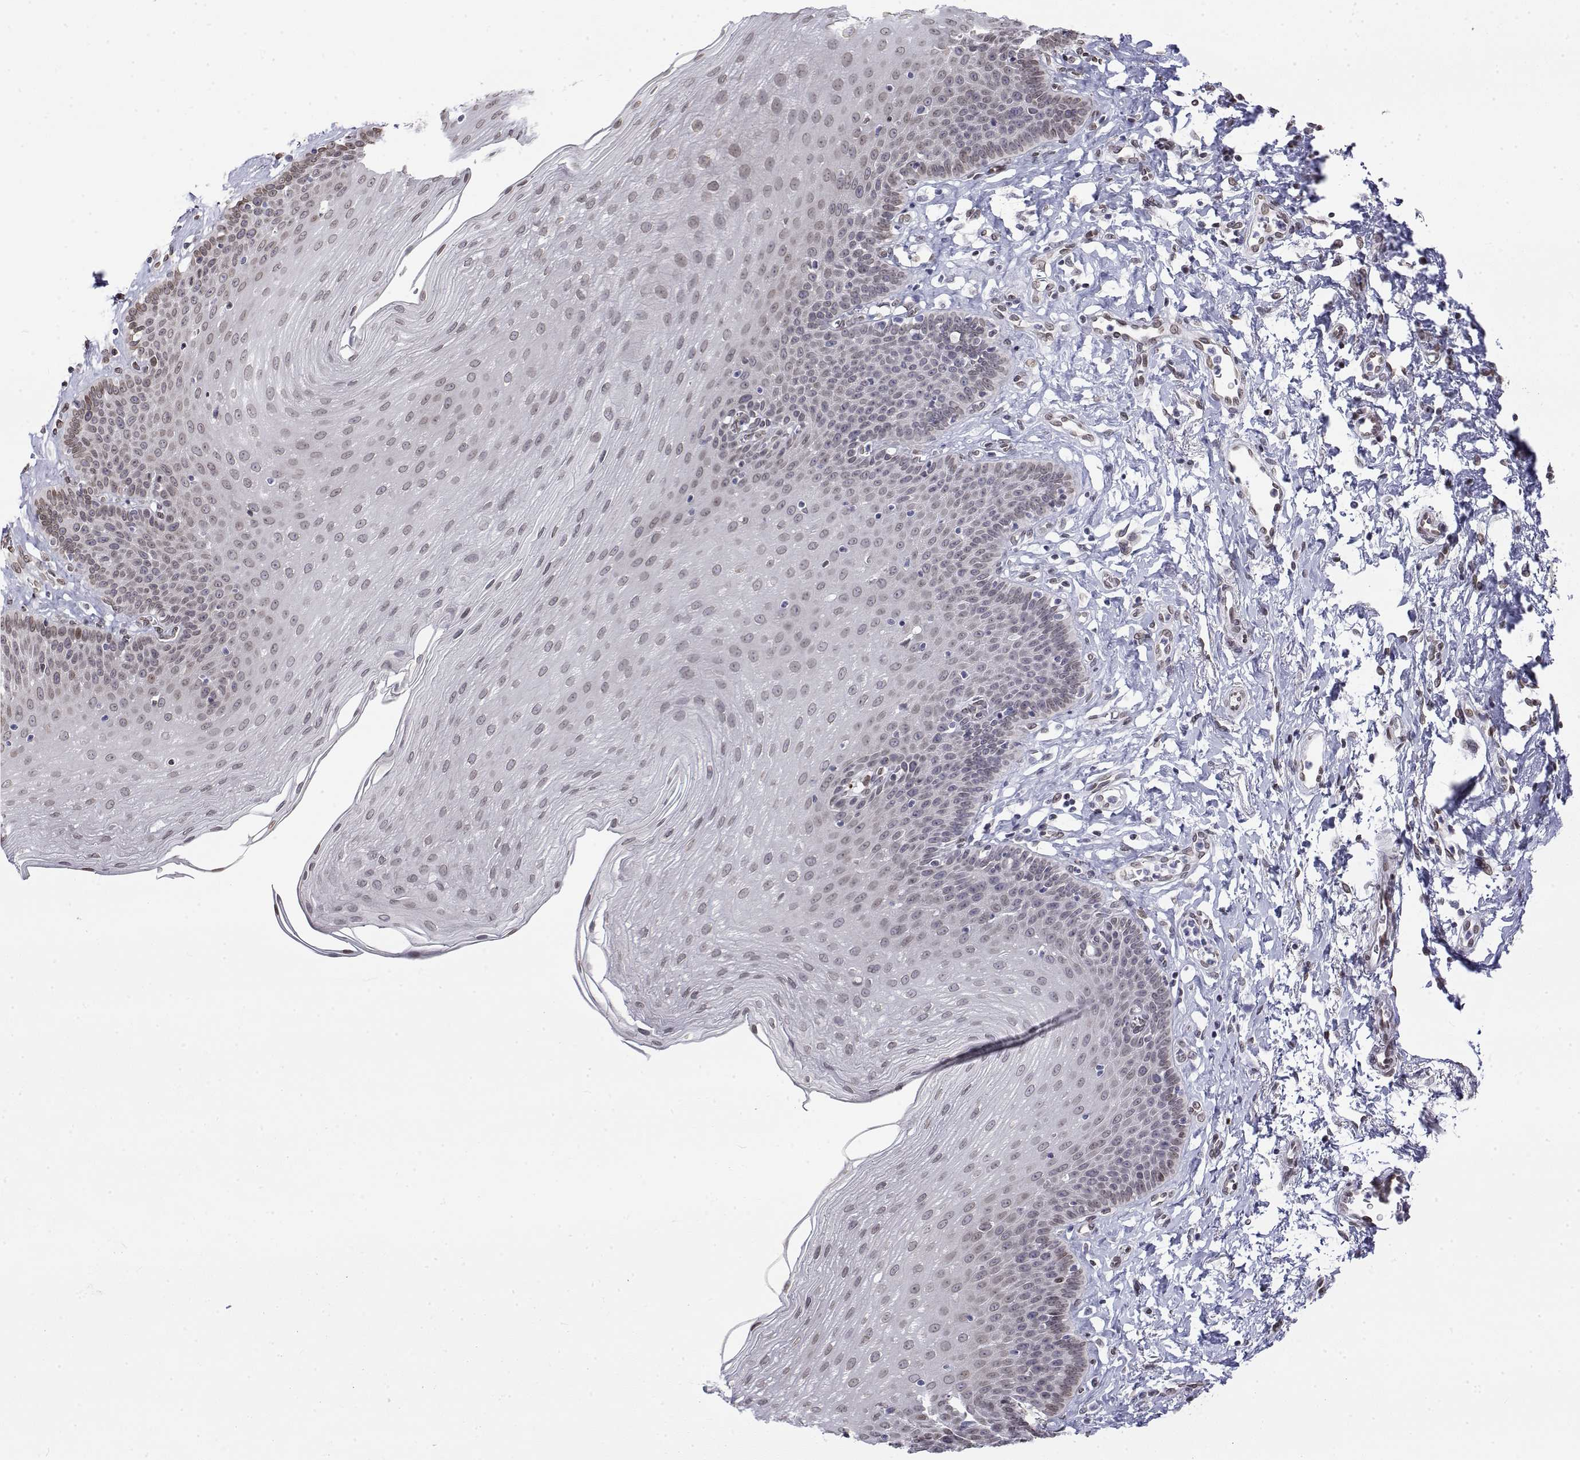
{"staining": {"intensity": "weak", "quantity": "25%-75%", "location": "nuclear"}, "tissue": "esophagus", "cell_type": "Squamous epithelial cells", "image_type": "normal", "snomed": [{"axis": "morphology", "description": "Normal tissue, NOS"}, {"axis": "topography", "description": "Esophagus"}], "caption": "Immunohistochemical staining of benign human esophagus displays low levels of weak nuclear expression in about 25%-75% of squamous epithelial cells. (DAB (3,3'-diaminobenzidine) = brown stain, brightfield microscopy at high magnification).", "gene": "ZNF532", "patient": {"sex": "female", "age": 81}}